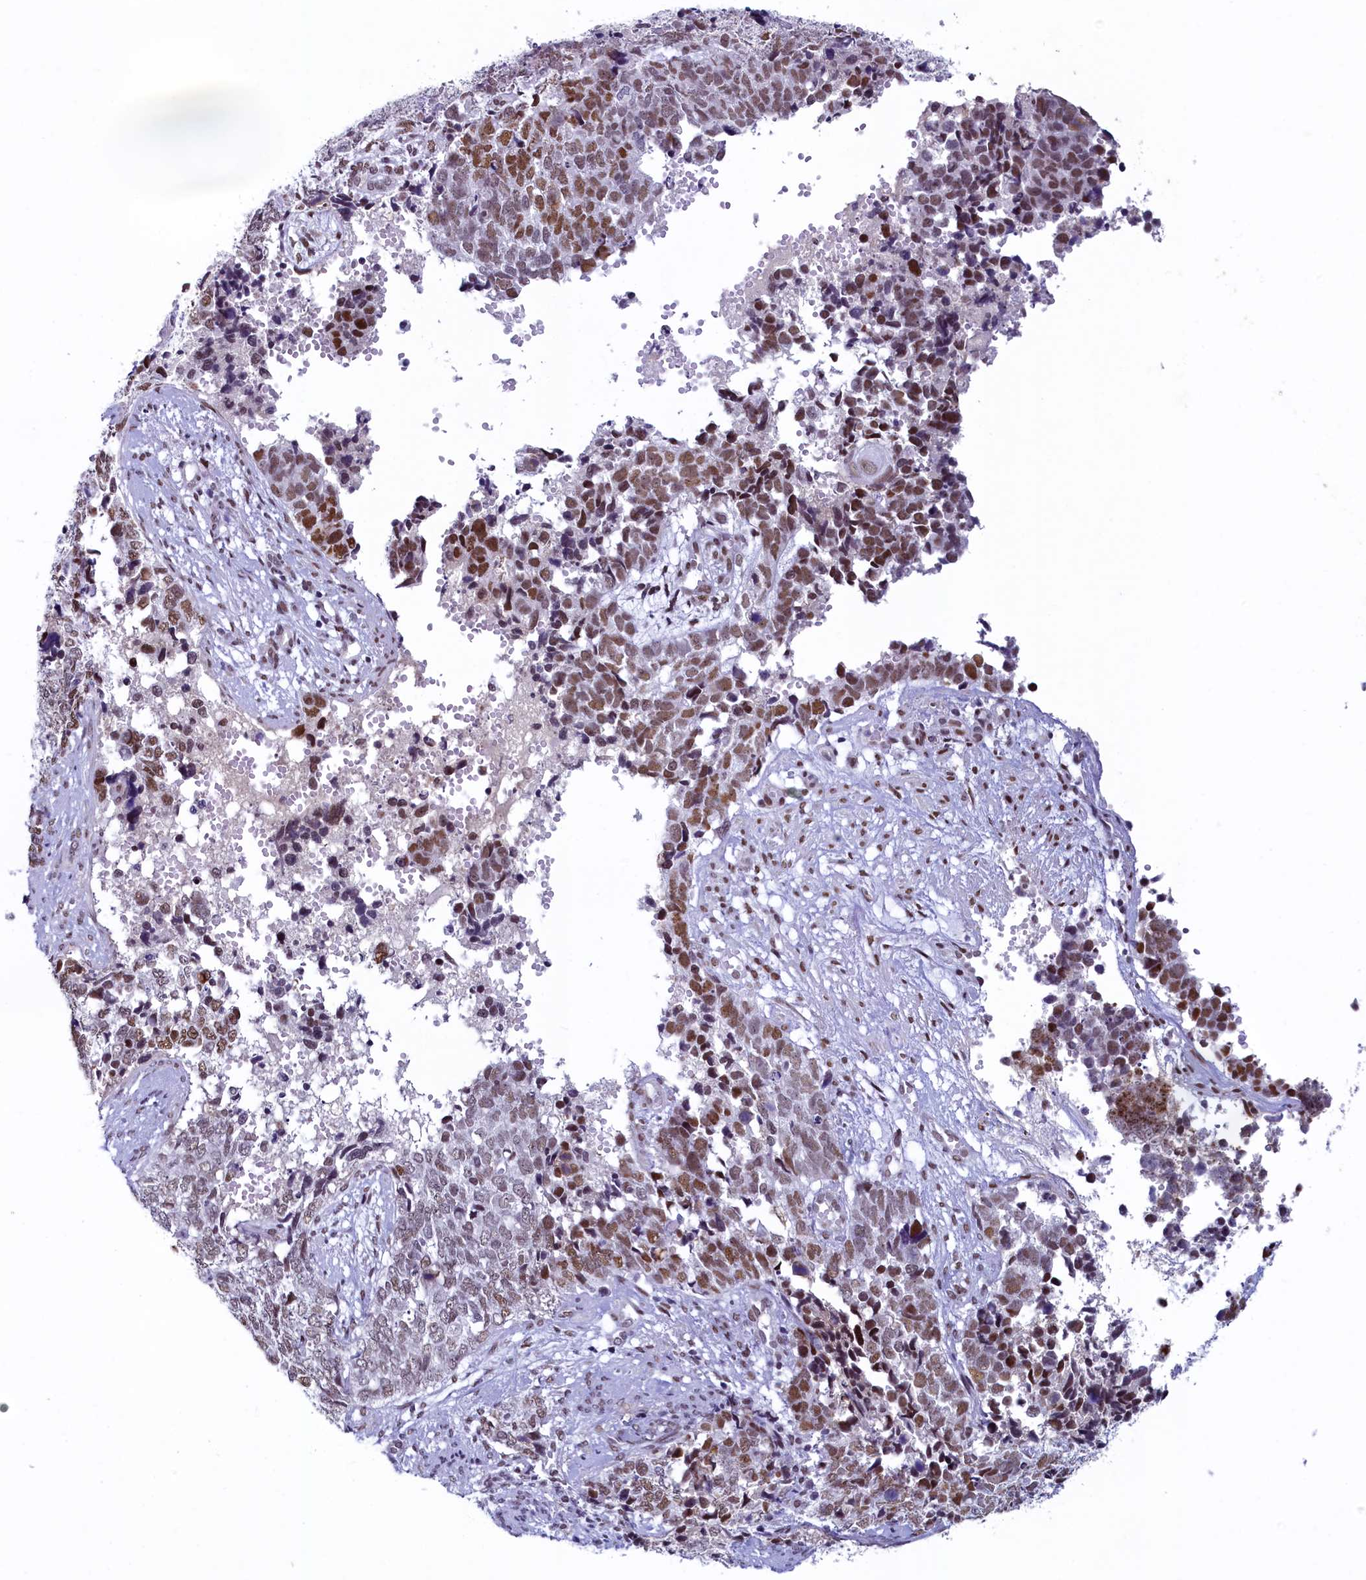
{"staining": {"intensity": "strong", "quantity": "25%-75%", "location": "nuclear"}, "tissue": "cervical cancer", "cell_type": "Tumor cells", "image_type": "cancer", "snomed": [{"axis": "morphology", "description": "Squamous cell carcinoma, NOS"}, {"axis": "topography", "description": "Cervix"}], "caption": "Brown immunohistochemical staining in cervical cancer (squamous cell carcinoma) displays strong nuclear positivity in about 25%-75% of tumor cells. Using DAB (brown) and hematoxylin (blue) stains, captured at high magnification using brightfield microscopy.", "gene": "SUGP2", "patient": {"sex": "female", "age": 63}}